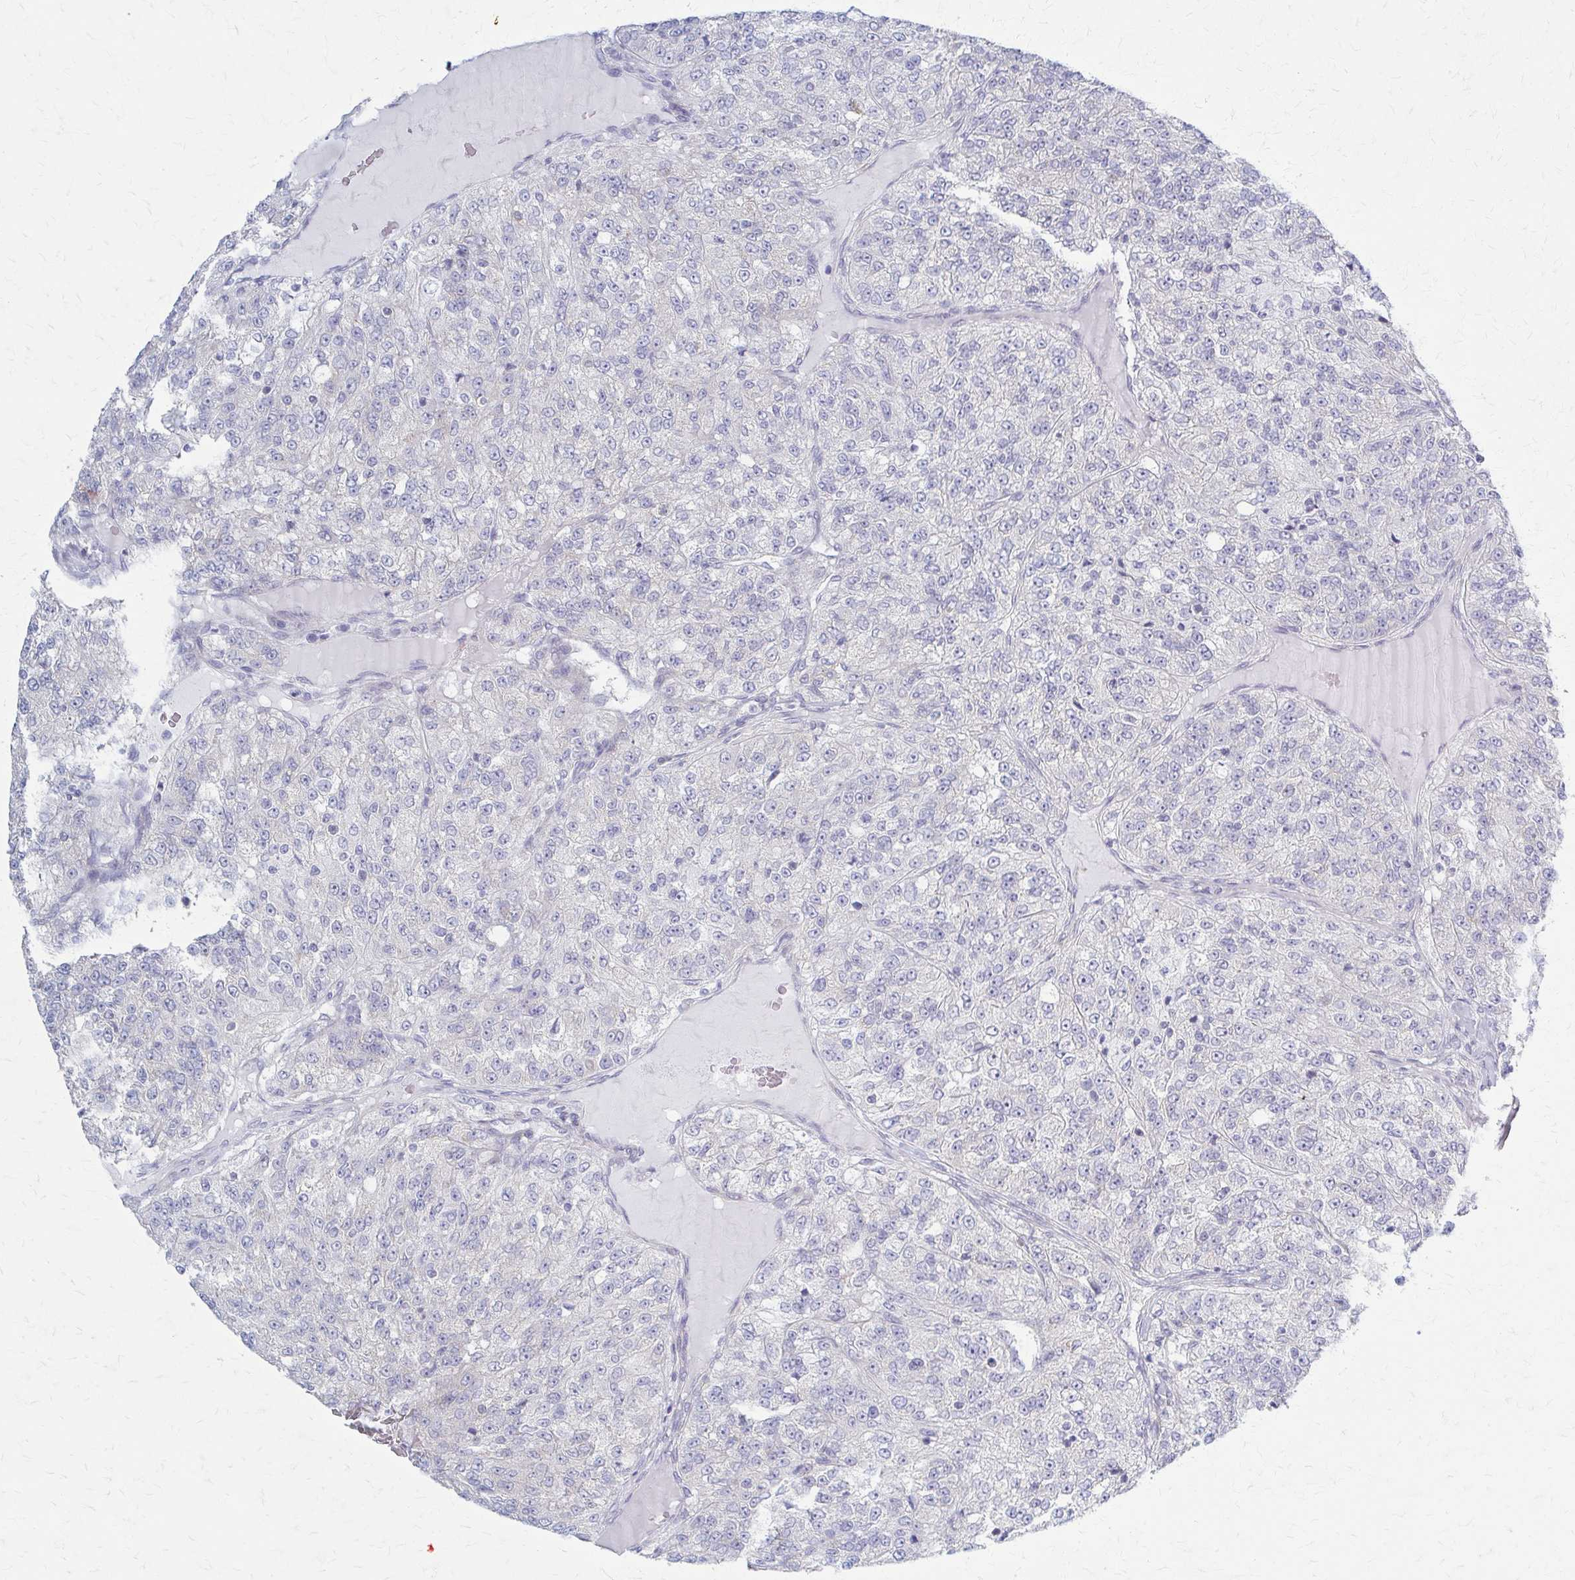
{"staining": {"intensity": "weak", "quantity": "<25%", "location": "cytoplasmic/membranous"}, "tissue": "renal cancer", "cell_type": "Tumor cells", "image_type": "cancer", "snomed": [{"axis": "morphology", "description": "Adenocarcinoma, NOS"}, {"axis": "topography", "description": "Kidney"}], "caption": "Tumor cells are negative for protein expression in human renal cancer (adenocarcinoma).", "gene": "PRKRA", "patient": {"sex": "female", "age": 63}}